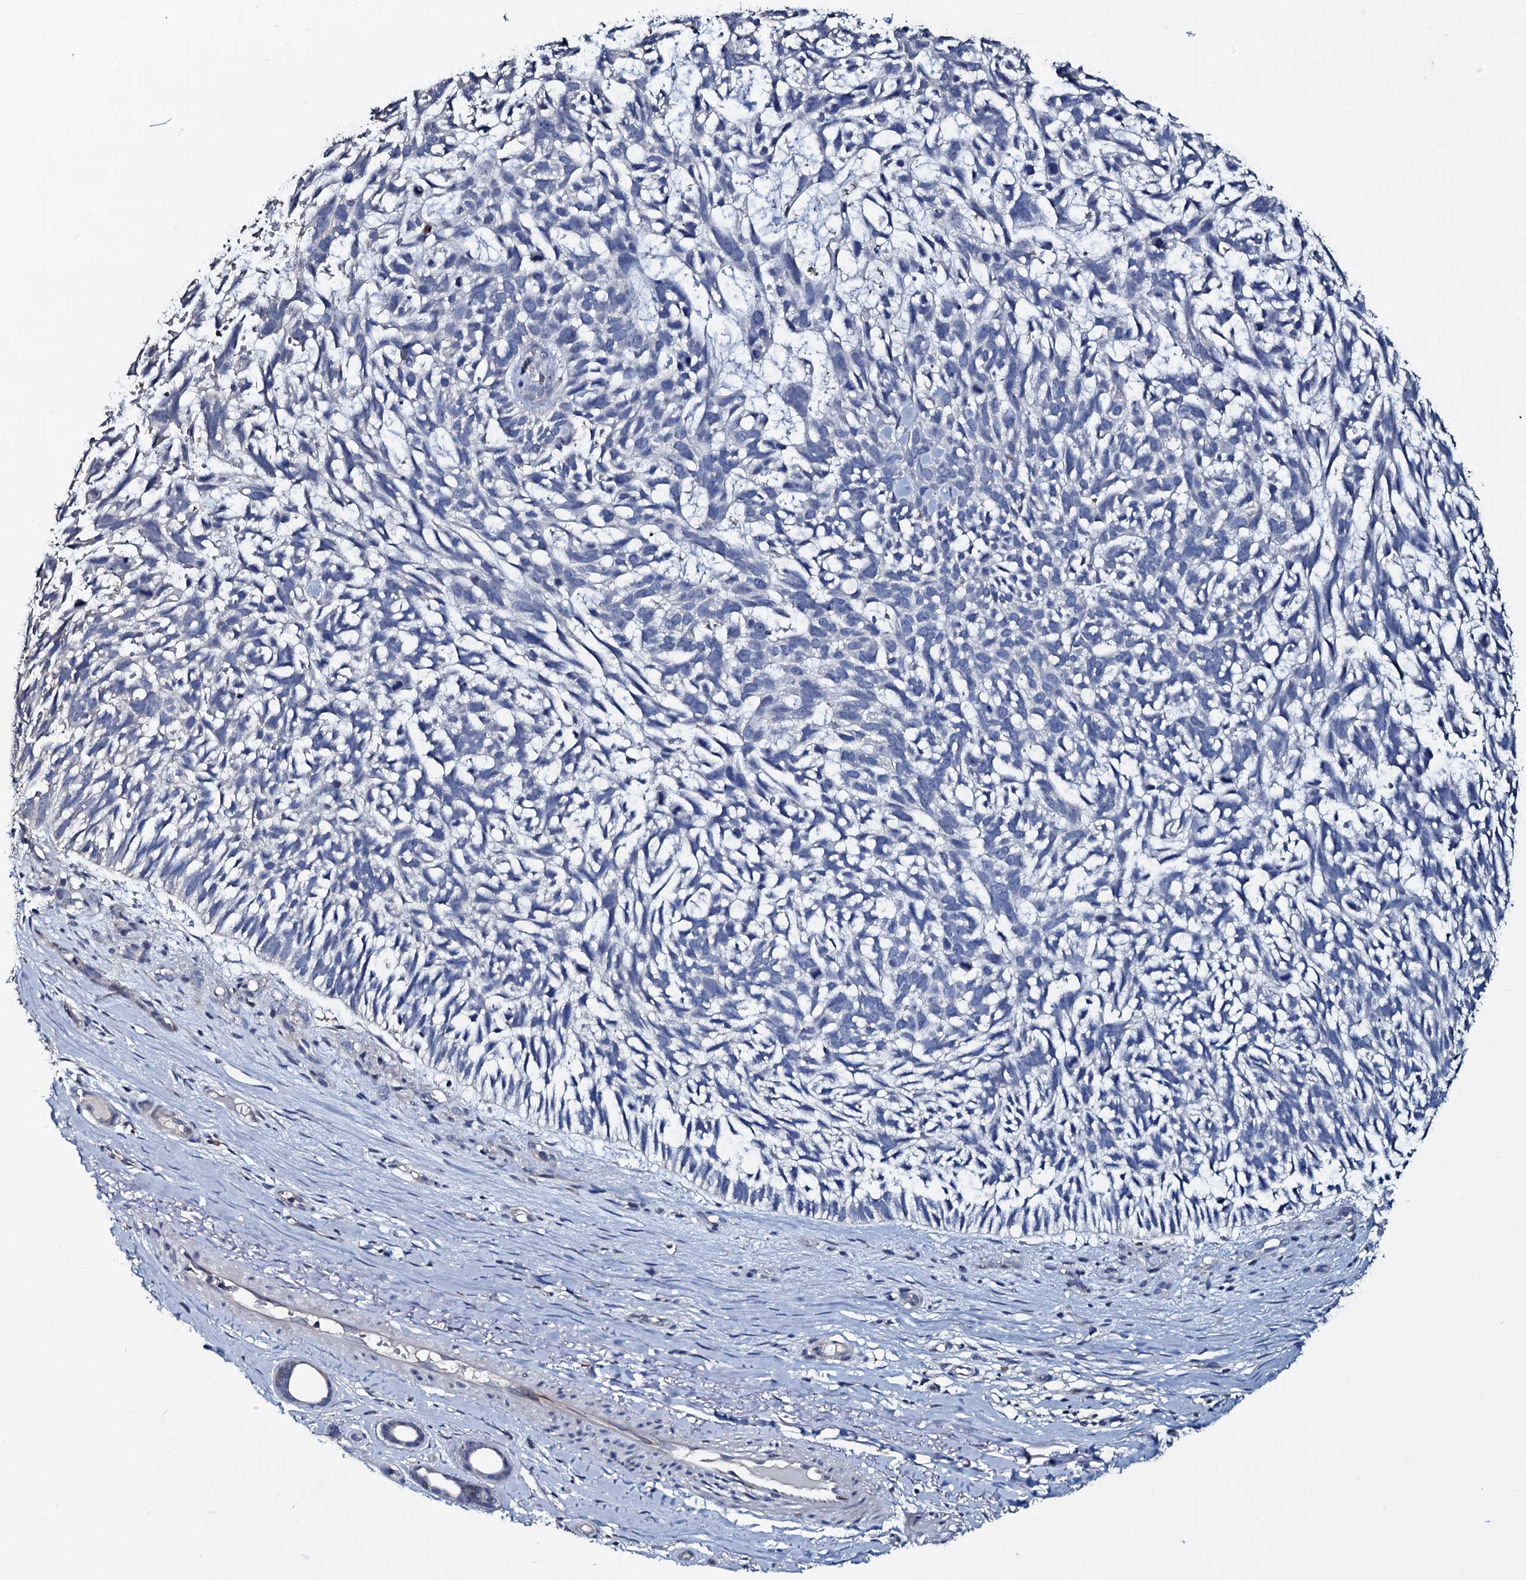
{"staining": {"intensity": "negative", "quantity": "none", "location": "none"}, "tissue": "skin cancer", "cell_type": "Tumor cells", "image_type": "cancer", "snomed": [{"axis": "morphology", "description": "Basal cell carcinoma"}, {"axis": "topography", "description": "Skin"}], "caption": "Tumor cells show no significant expression in skin basal cell carcinoma.", "gene": "IL12B", "patient": {"sex": "male", "age": 88}}